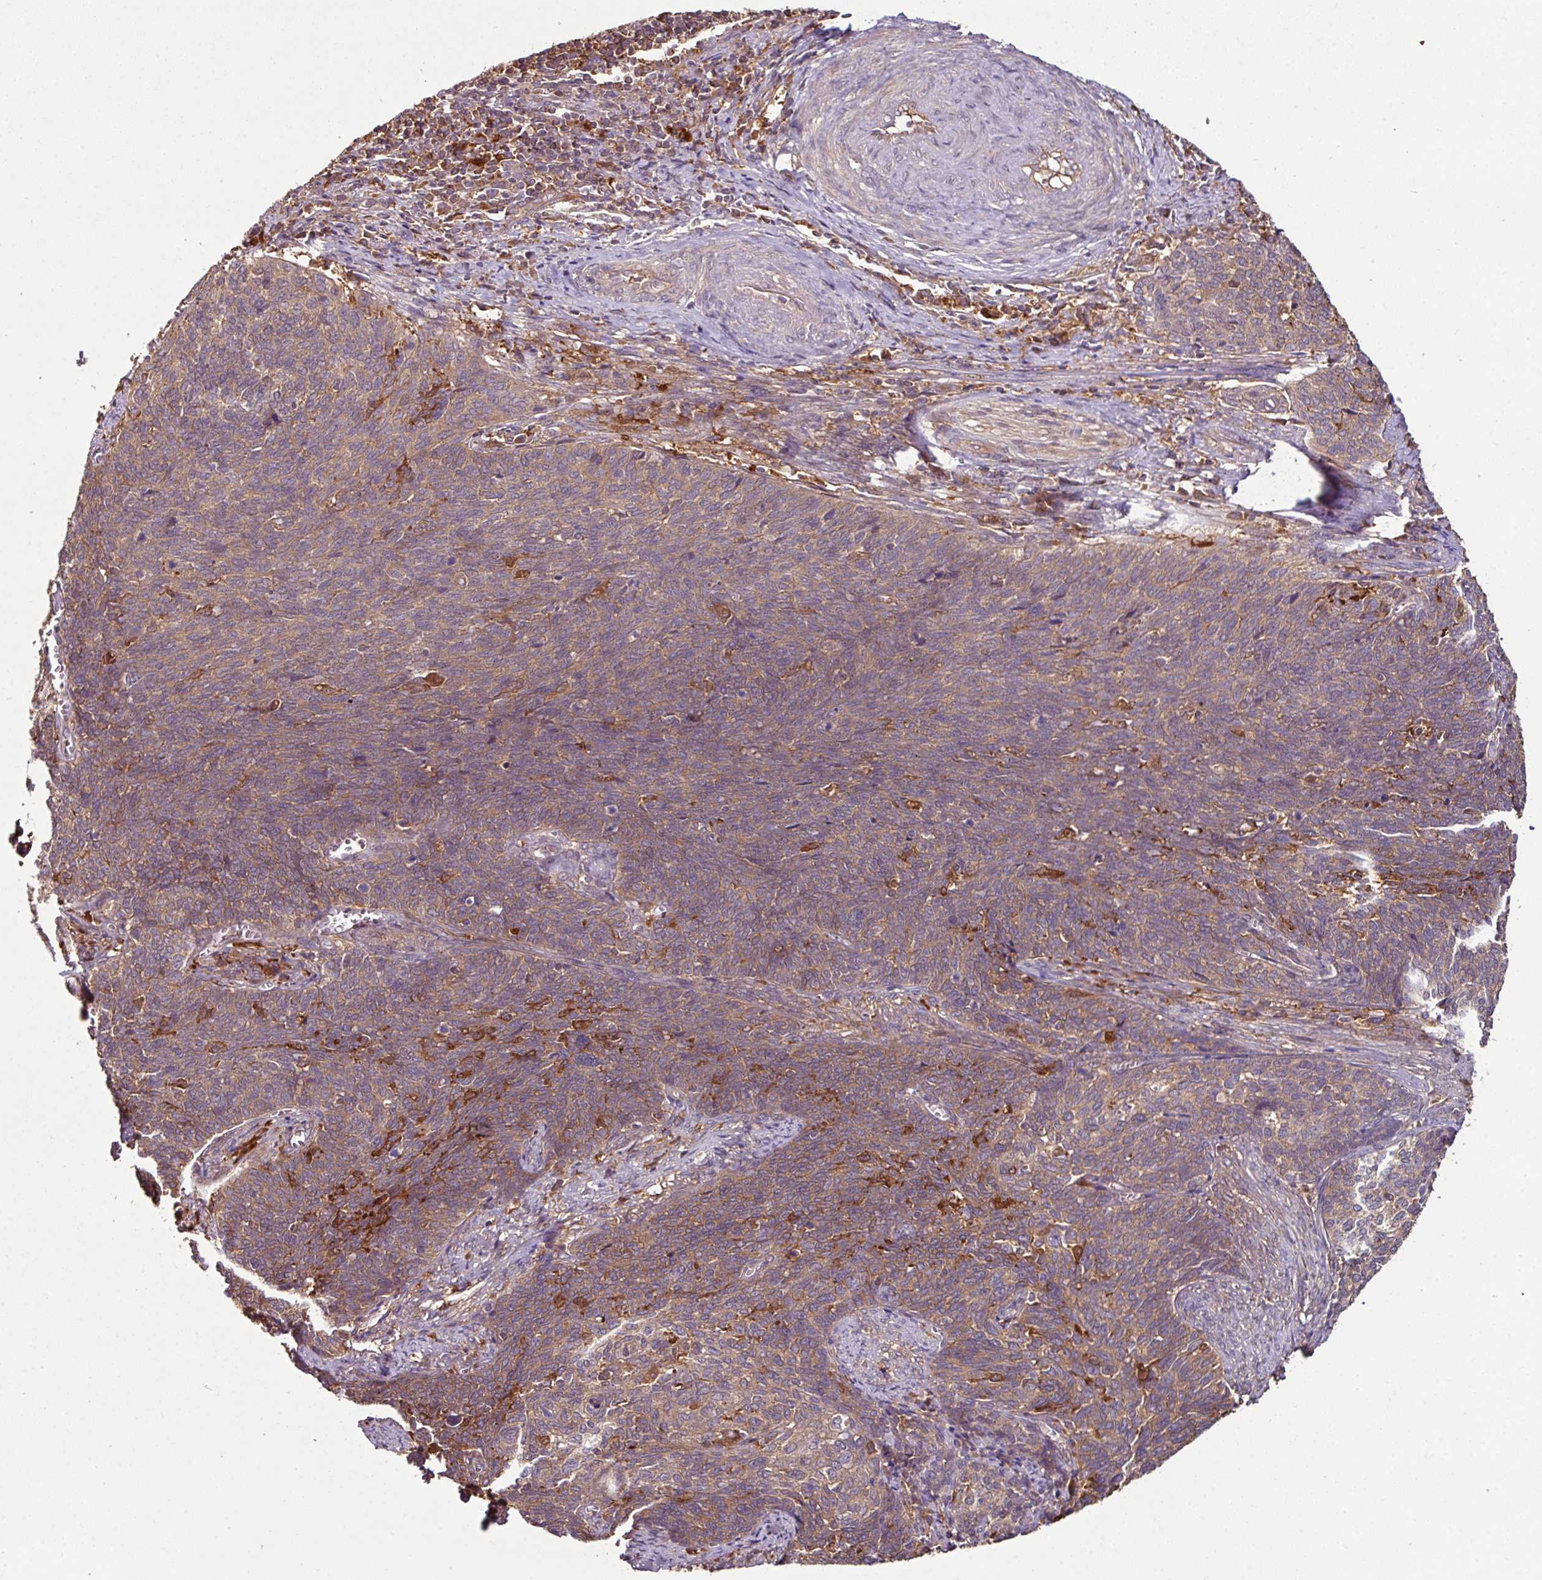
{"staining": {"intensity": "moderate", "quantity": ">75%", "location": "cytoplasmic/membranous"}, "tissue": "cervical cancer", "cell_type": "Tumor cells", "image_type": "cancer", "snomed": [{"axis": "morphology", "description": "Squamous cell carcinoma, NOS"}, {"axis": "topography", "description": "Cervix"}], "caption": "Cervical squamous cell carcinoma stained with immunohistochemistry exhibits moderate cytoplasmic/membranous positivity in about >75% of tumor cells.", "gene": "GNPDA1", "patient": {"sex": "female", "age": 39}}